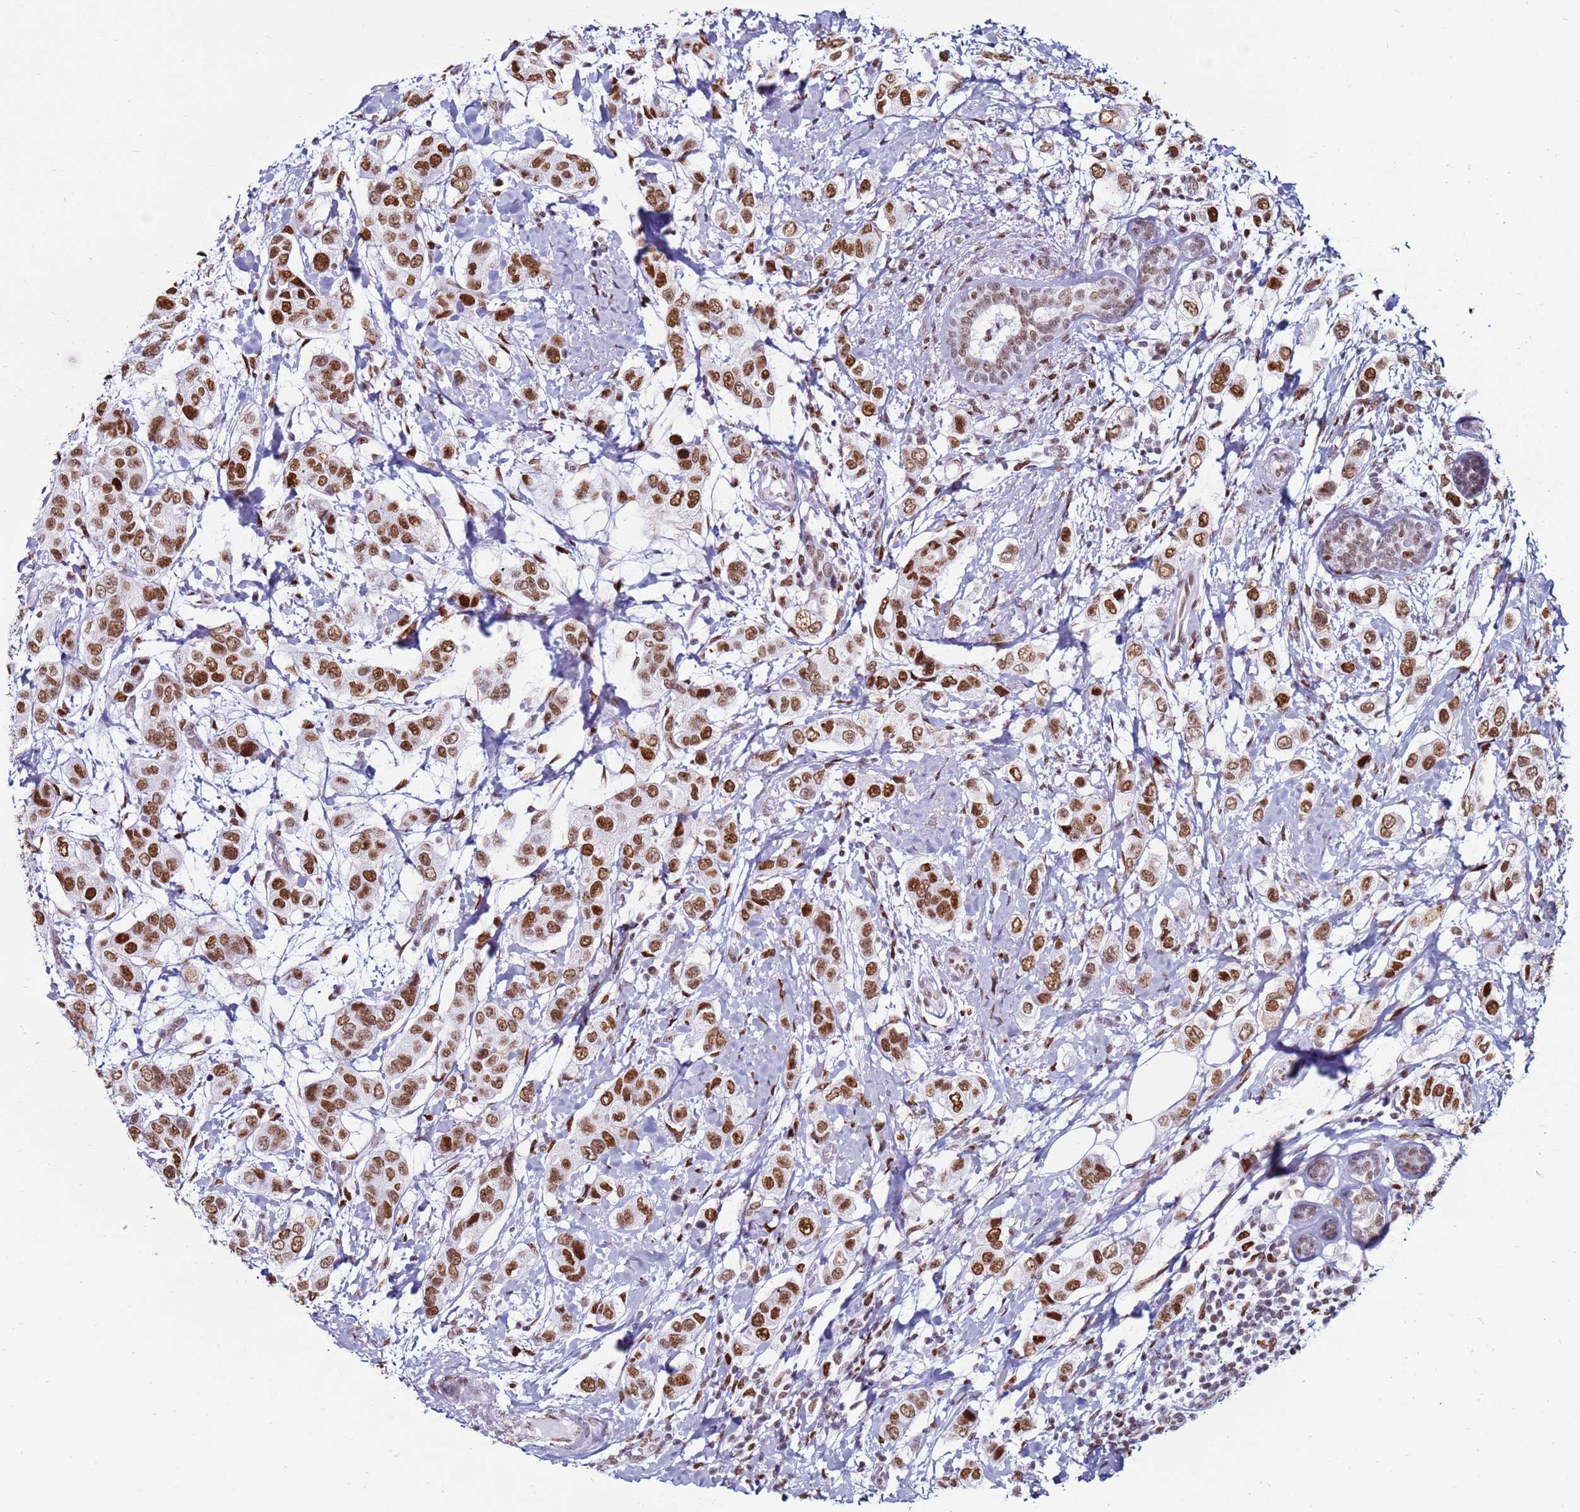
{"staining": {"intensity": "strong", "quantity": ">75%", "location": "nuclear"}, "tissue": "breast cancer", "cell_type": "Tumor cells", "image_type": "cancer", "snomed": [{"axis": "morphology", "description": "Lobular carcinoma"}, {"axis": "topography", "description": "Breast"}], "caption": "High-magnification brightfield microscopy of lobular carcinoma (breast) stained with DAB (3,3'-diaminobenzidine) (brown) and counterstained with hematoxylin (blue). tumor cells exhibit strong nuclear positivity is appreciated in approximately>75% of cells.", "gene": "KPNA4", "patient": {"sex": "female", "age": 51}}